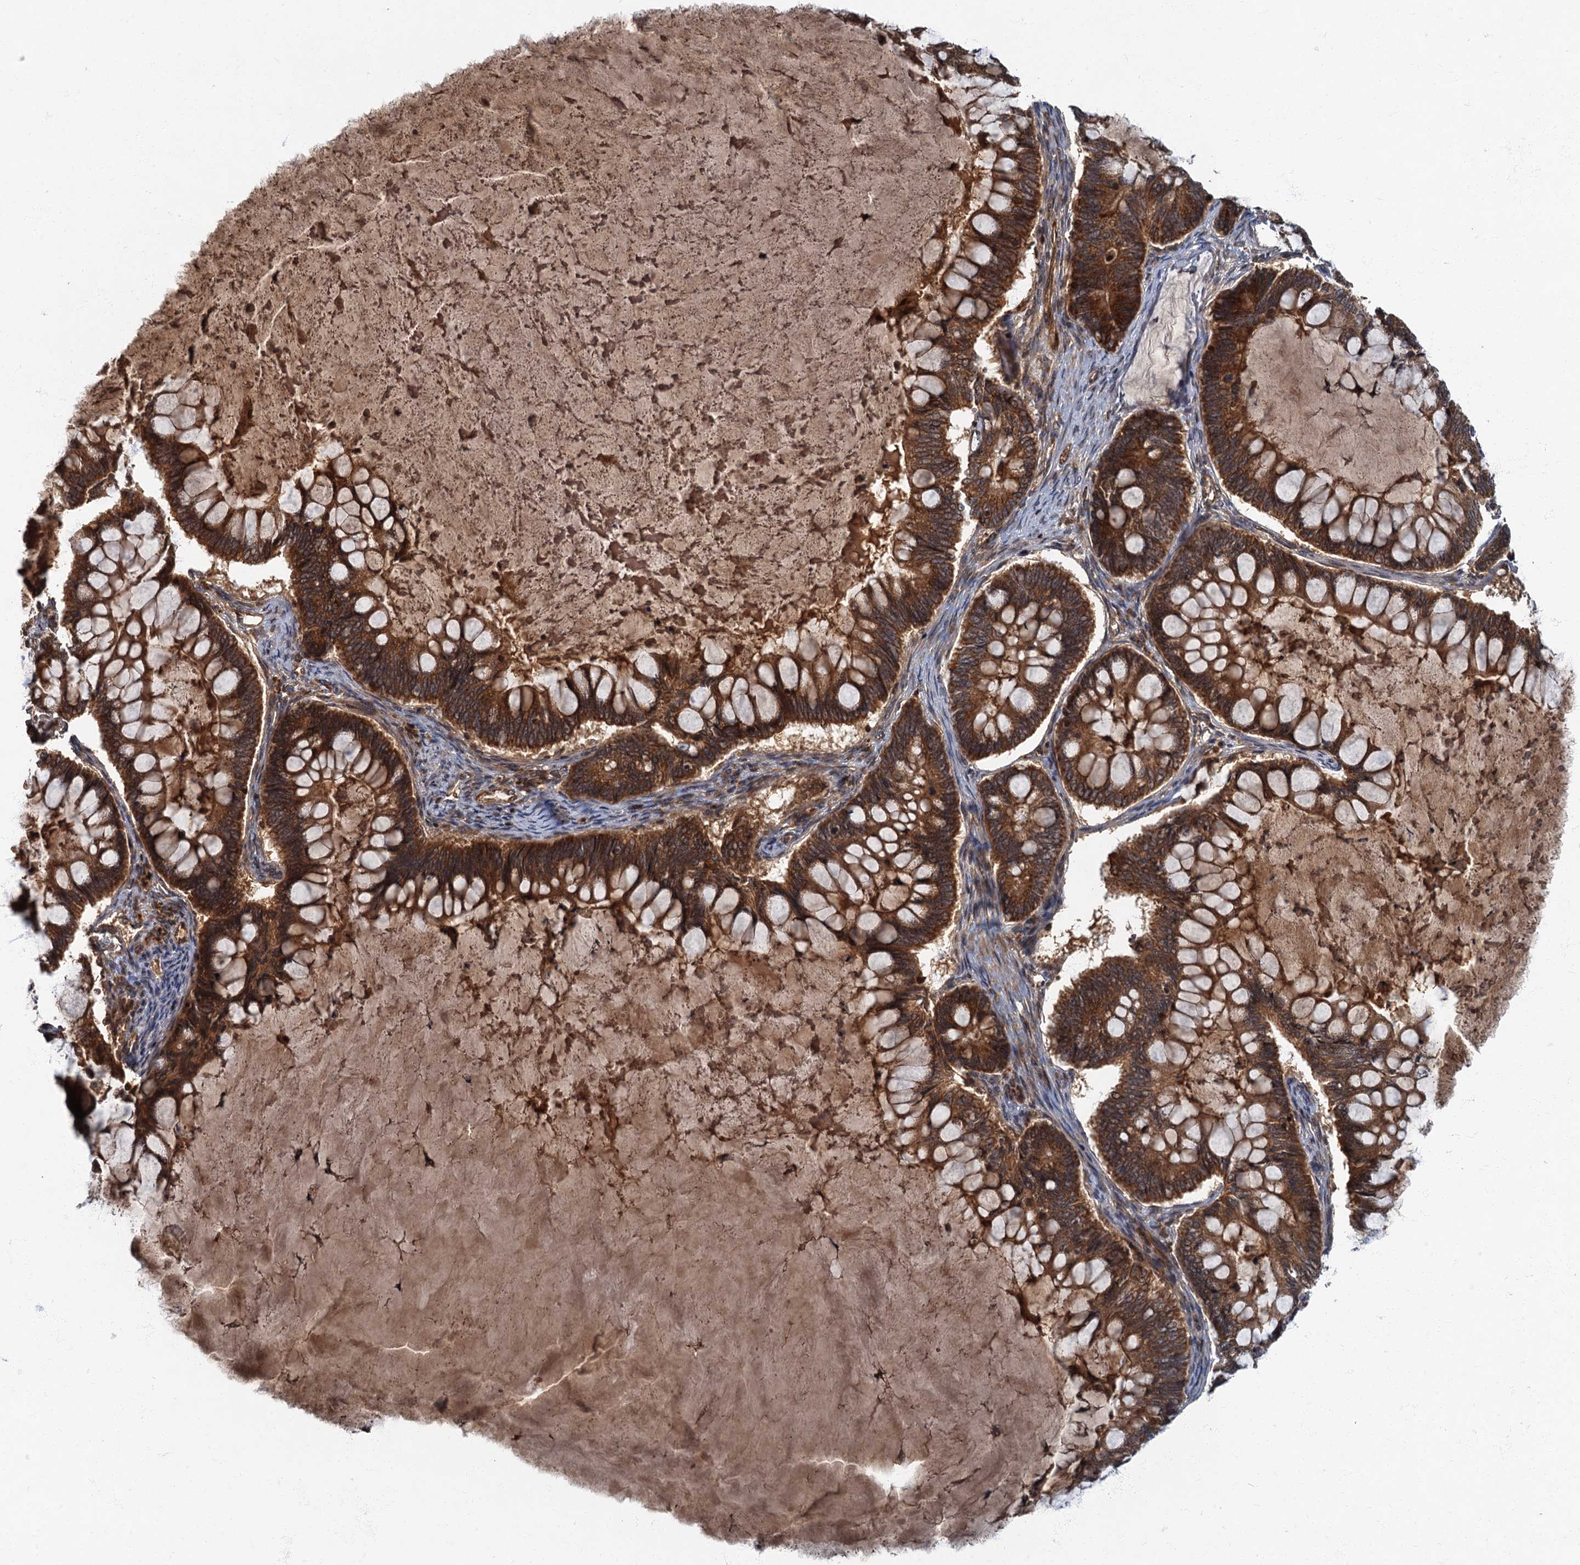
{"staining": {"intensity": "strong", "quantity": ">75%", "location": "cytoplasmic/membranous"}, "tissue": "ovarian cancer", "cell_type": "Tumor cells", "image_type": "cancer", "snomed": [{"axis": "morphology", "description": "Cystadenocarcinoma, mucinous, NOS"}, {"axis": "topography", "description": "Ovary"}], "caption": "Immunohistochemical staining of human mucinous cystadenocarcinoma (ovarian) demonstrates high levels of strong cytoplasmic/membranous expression in approximately >75% of tumor cells.", "gene": "SLC11A2", "patient": {"sex": "female", "age": 61}}